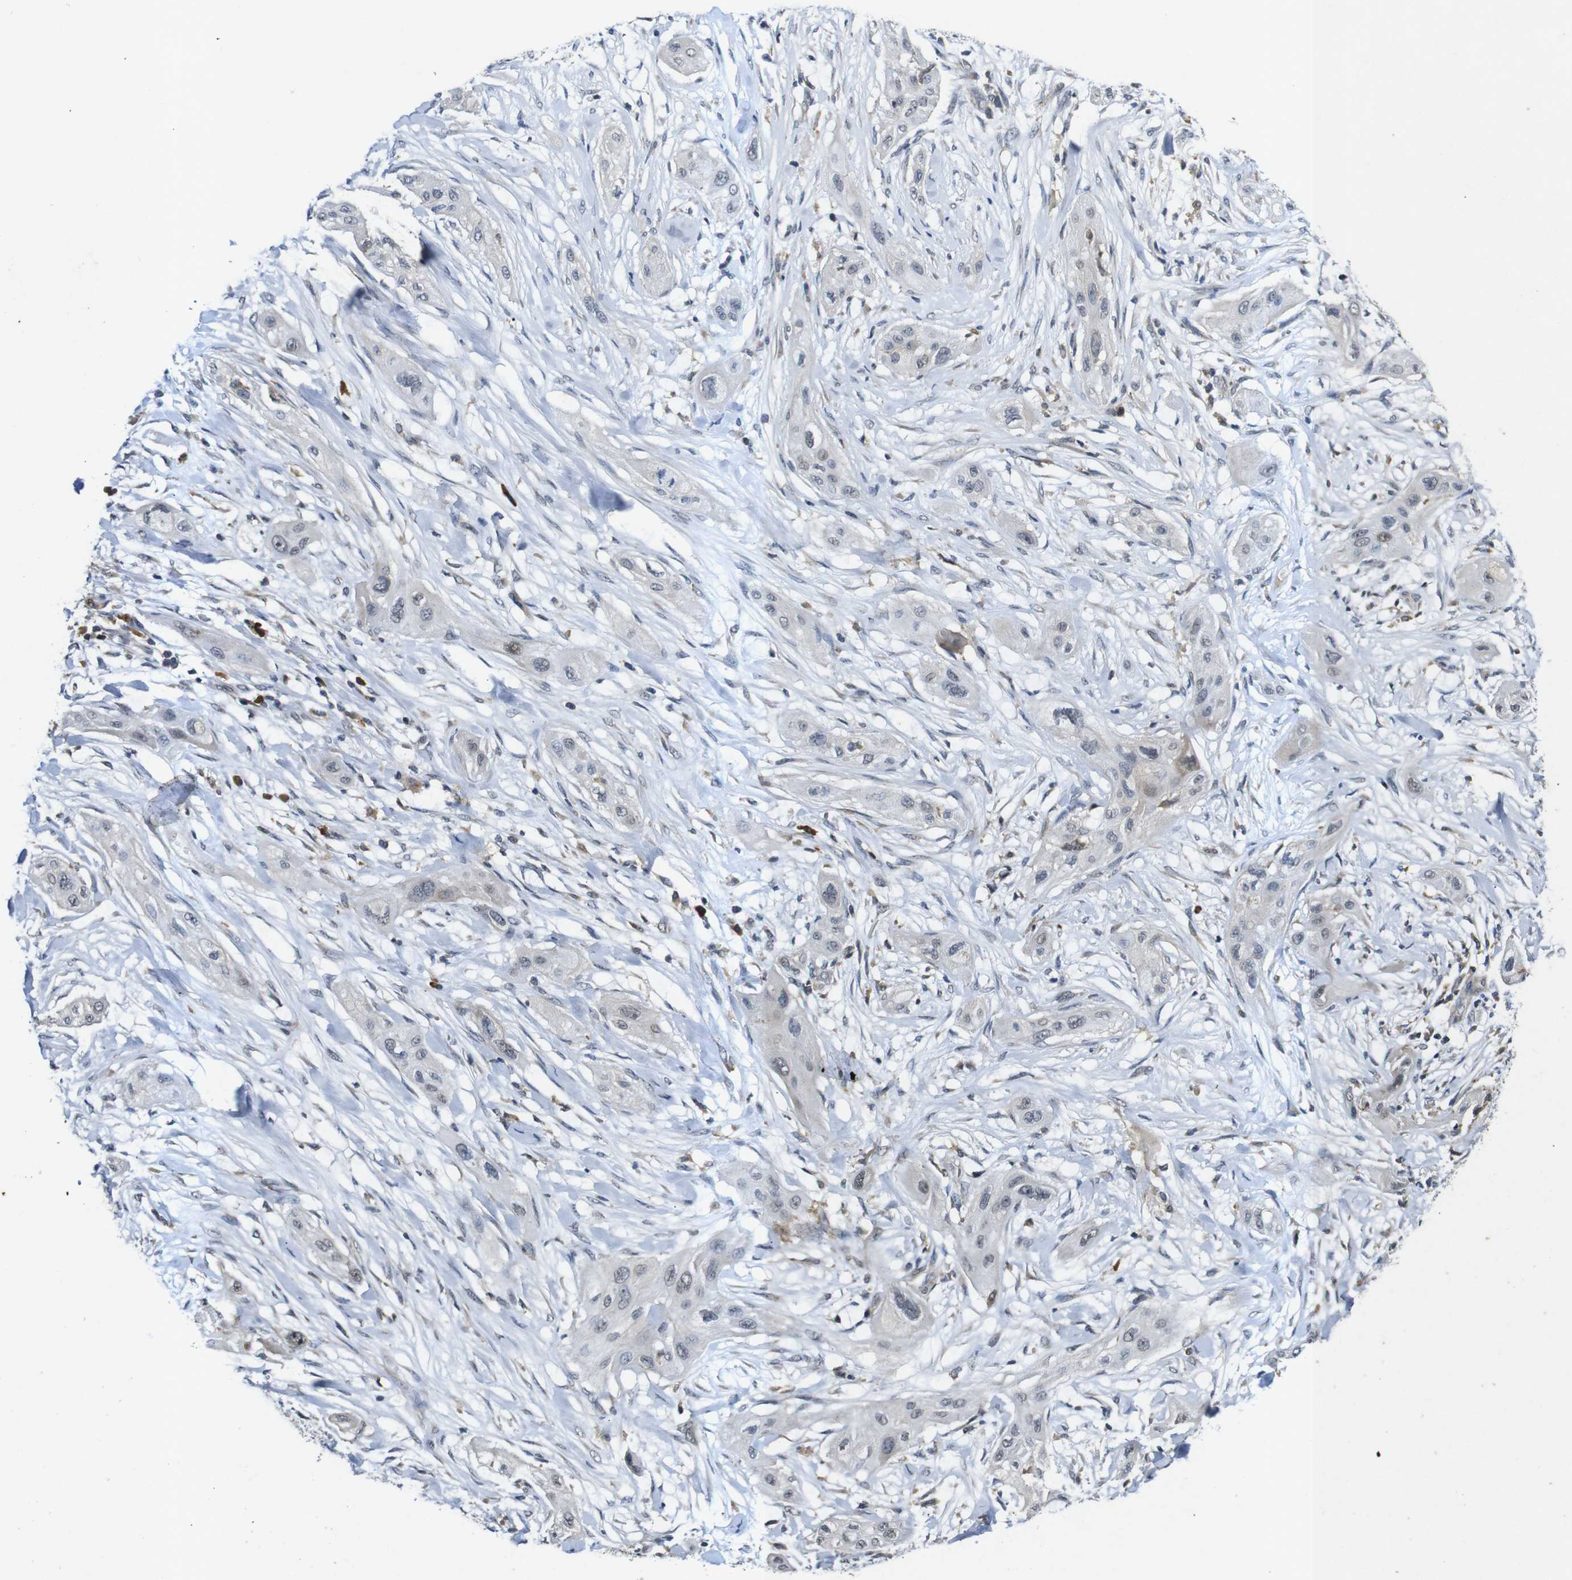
{"staining": {"intensity": "weak", "quantity": "<25%", "location": "cytoplasmic/membranous"}, "tissue": "lung cancer", "cell_type": "Tumor cells", "image_type": "cancer", "snomed": [{"axis": "morphology", "description": "Squamous cell carcinoma, NOS"}, {"axis": "topography", "description": "Lung"}], "caption": "Immunohistochemical staining of human lung cancer exhibits no significant staining in tumor cells.", "gene": "MAGI2", "patient": {"sex": "female", "age": 47}}